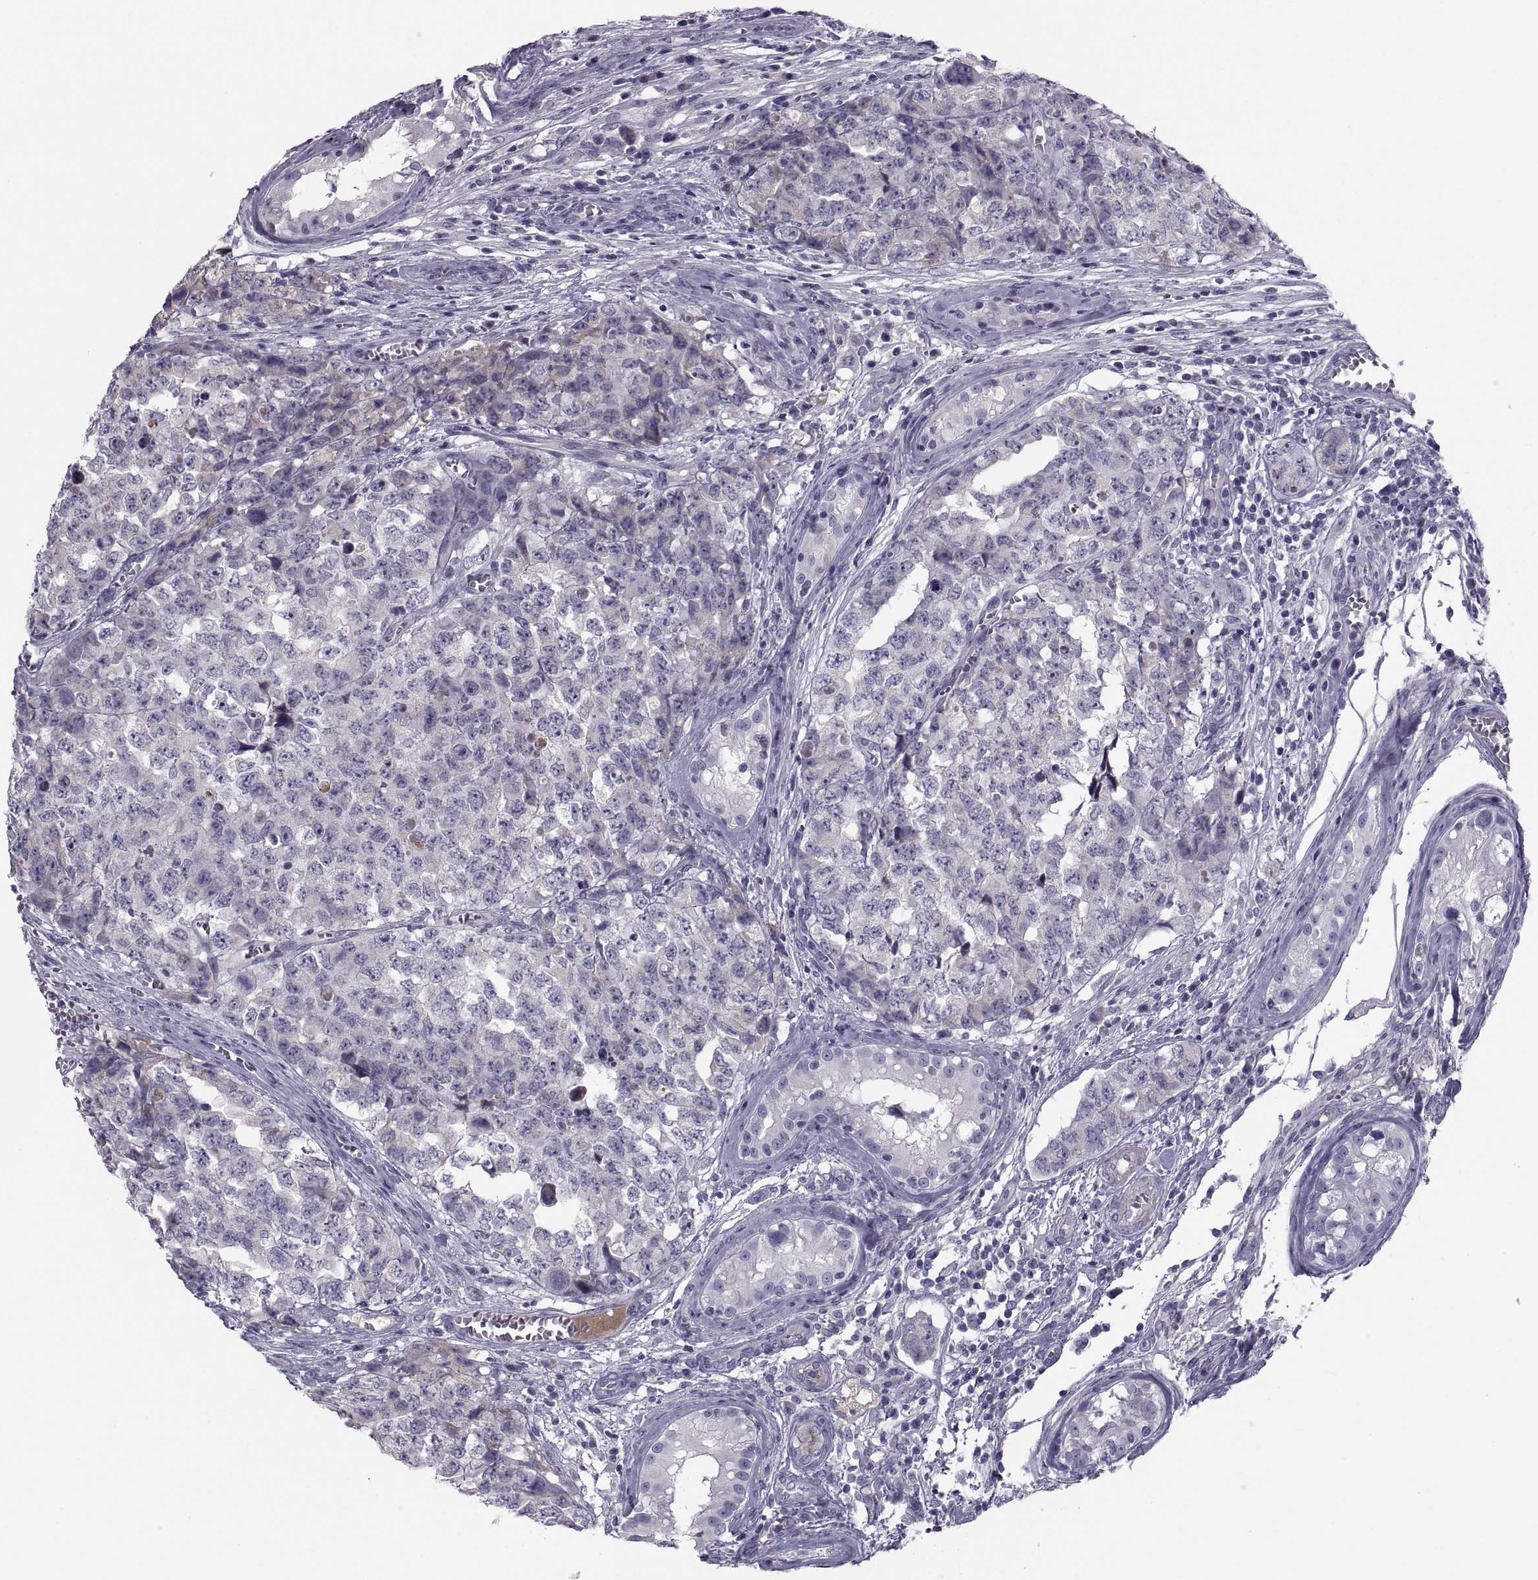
{"staining": {"intensity": "negative", "quantity": "none", "location": "none"}, "tissue": "testis cancer", "cell_type": "Tumor cells", "image_type": "cancer", "snomed": [{"axis": "morphology", "description": "Carcinoma, Embryonal, NOS"}, {"axis": "topography", "description": "Testis"}], "caption": "Immunohistochemistry (IHC) of human embryonal carcinoma (testis) reveals no staining in tumor cells.", "gene": "PDZRN4", "patient": {"sex": "male", "age": 23}}